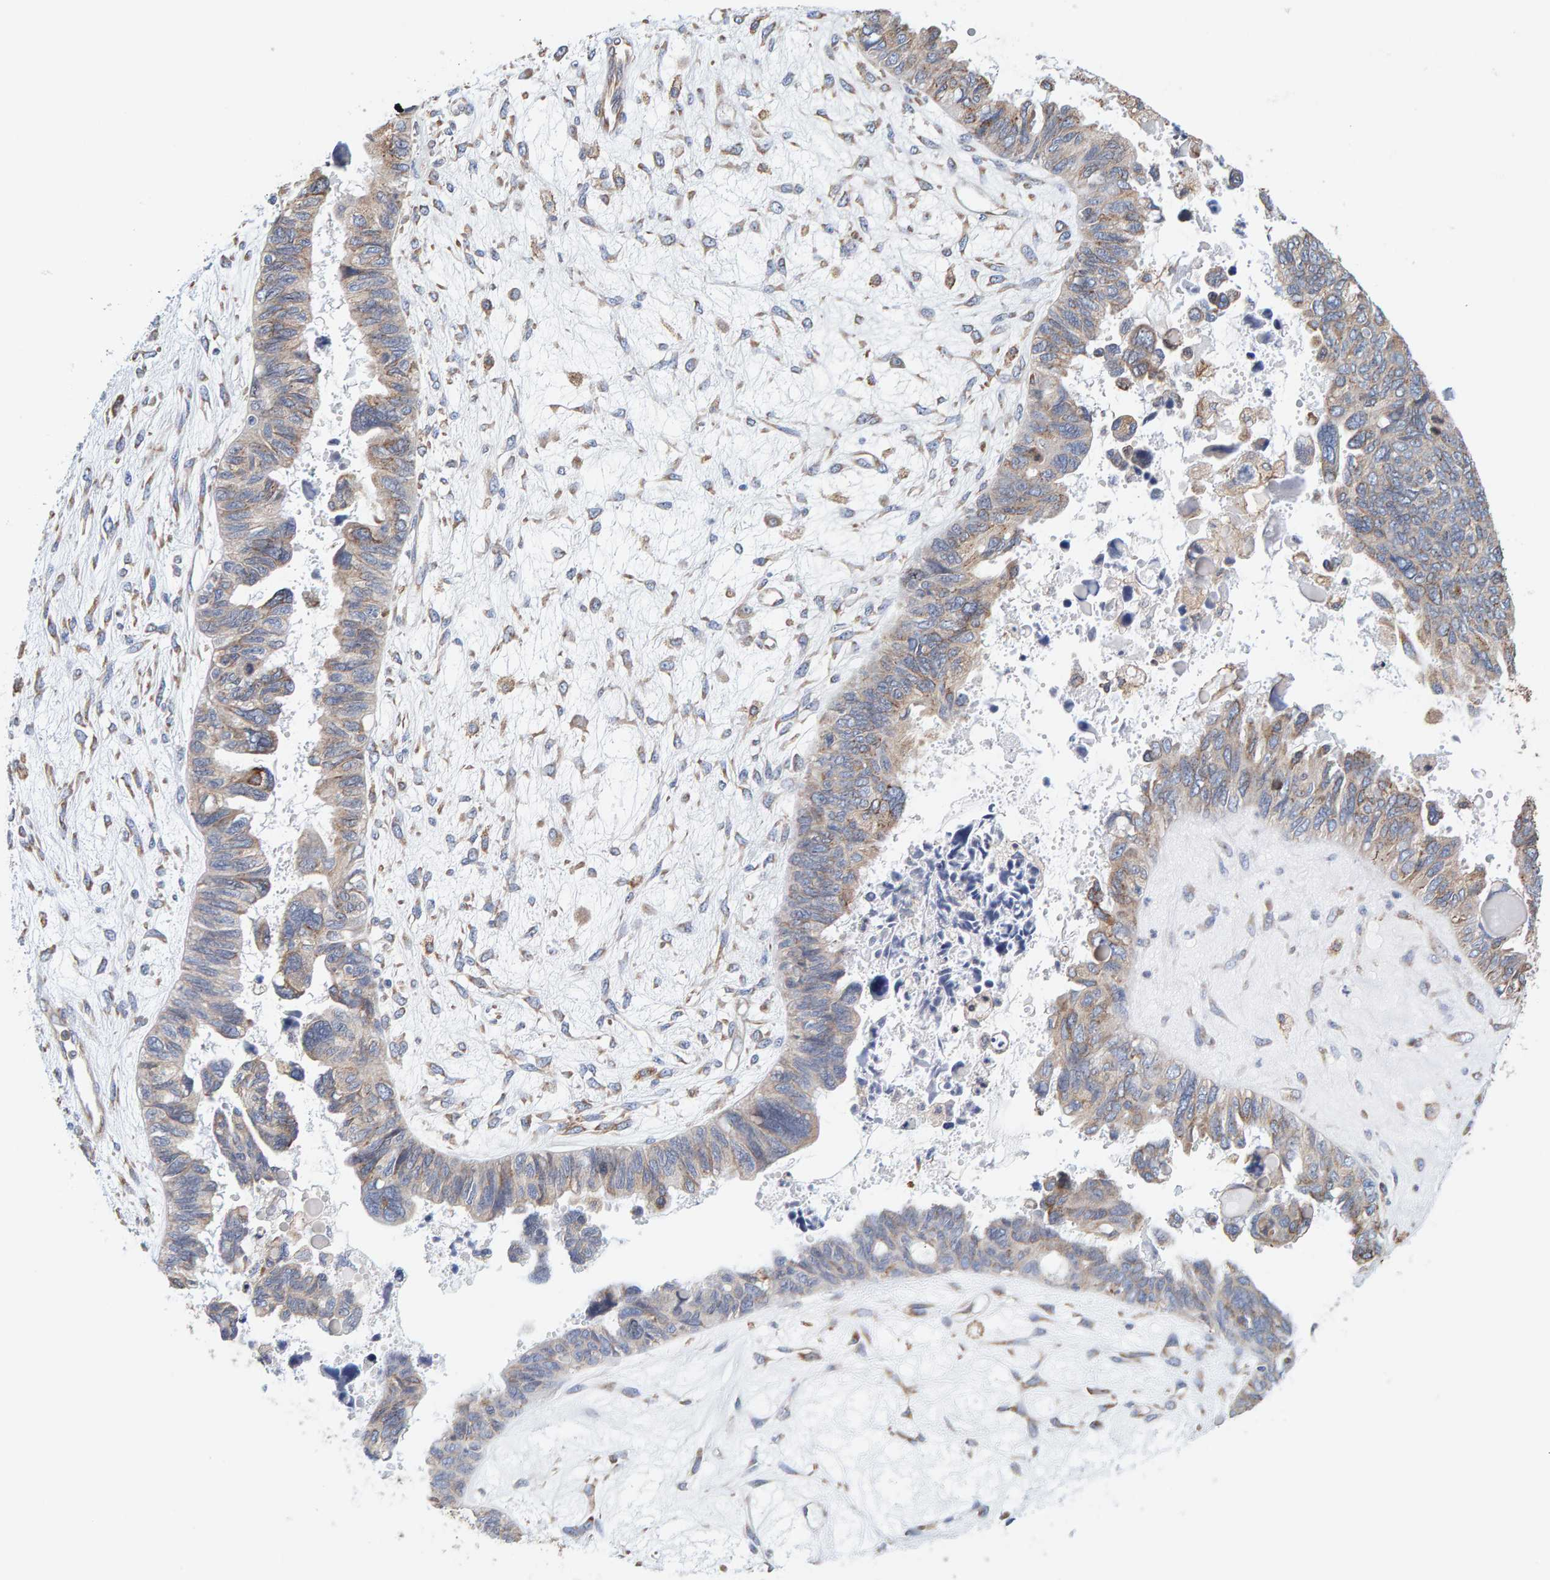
{"staining": {"intensity": "weak", "quantity": ">75%", "location": "cytoplasmic/membranous"}, "tissue": "ovarian cancer", "cell_type": "Tumor cells", "image_type": "cancer", "snomed": [{"axis": "morphology", "description": "Cystadenocarcinoma, serous, NOS"}, {"axis": "topography", "description": "Ovary"}], "caption": "Ovarian serous cystadenocarcinoma was stained to show a protein in brown. There is low levels of weak cytoplasmic/membranous expression in about >75% of tumor cells.", "gene": "SGPL1", "patient": {"sex": "female", "age": 79}}